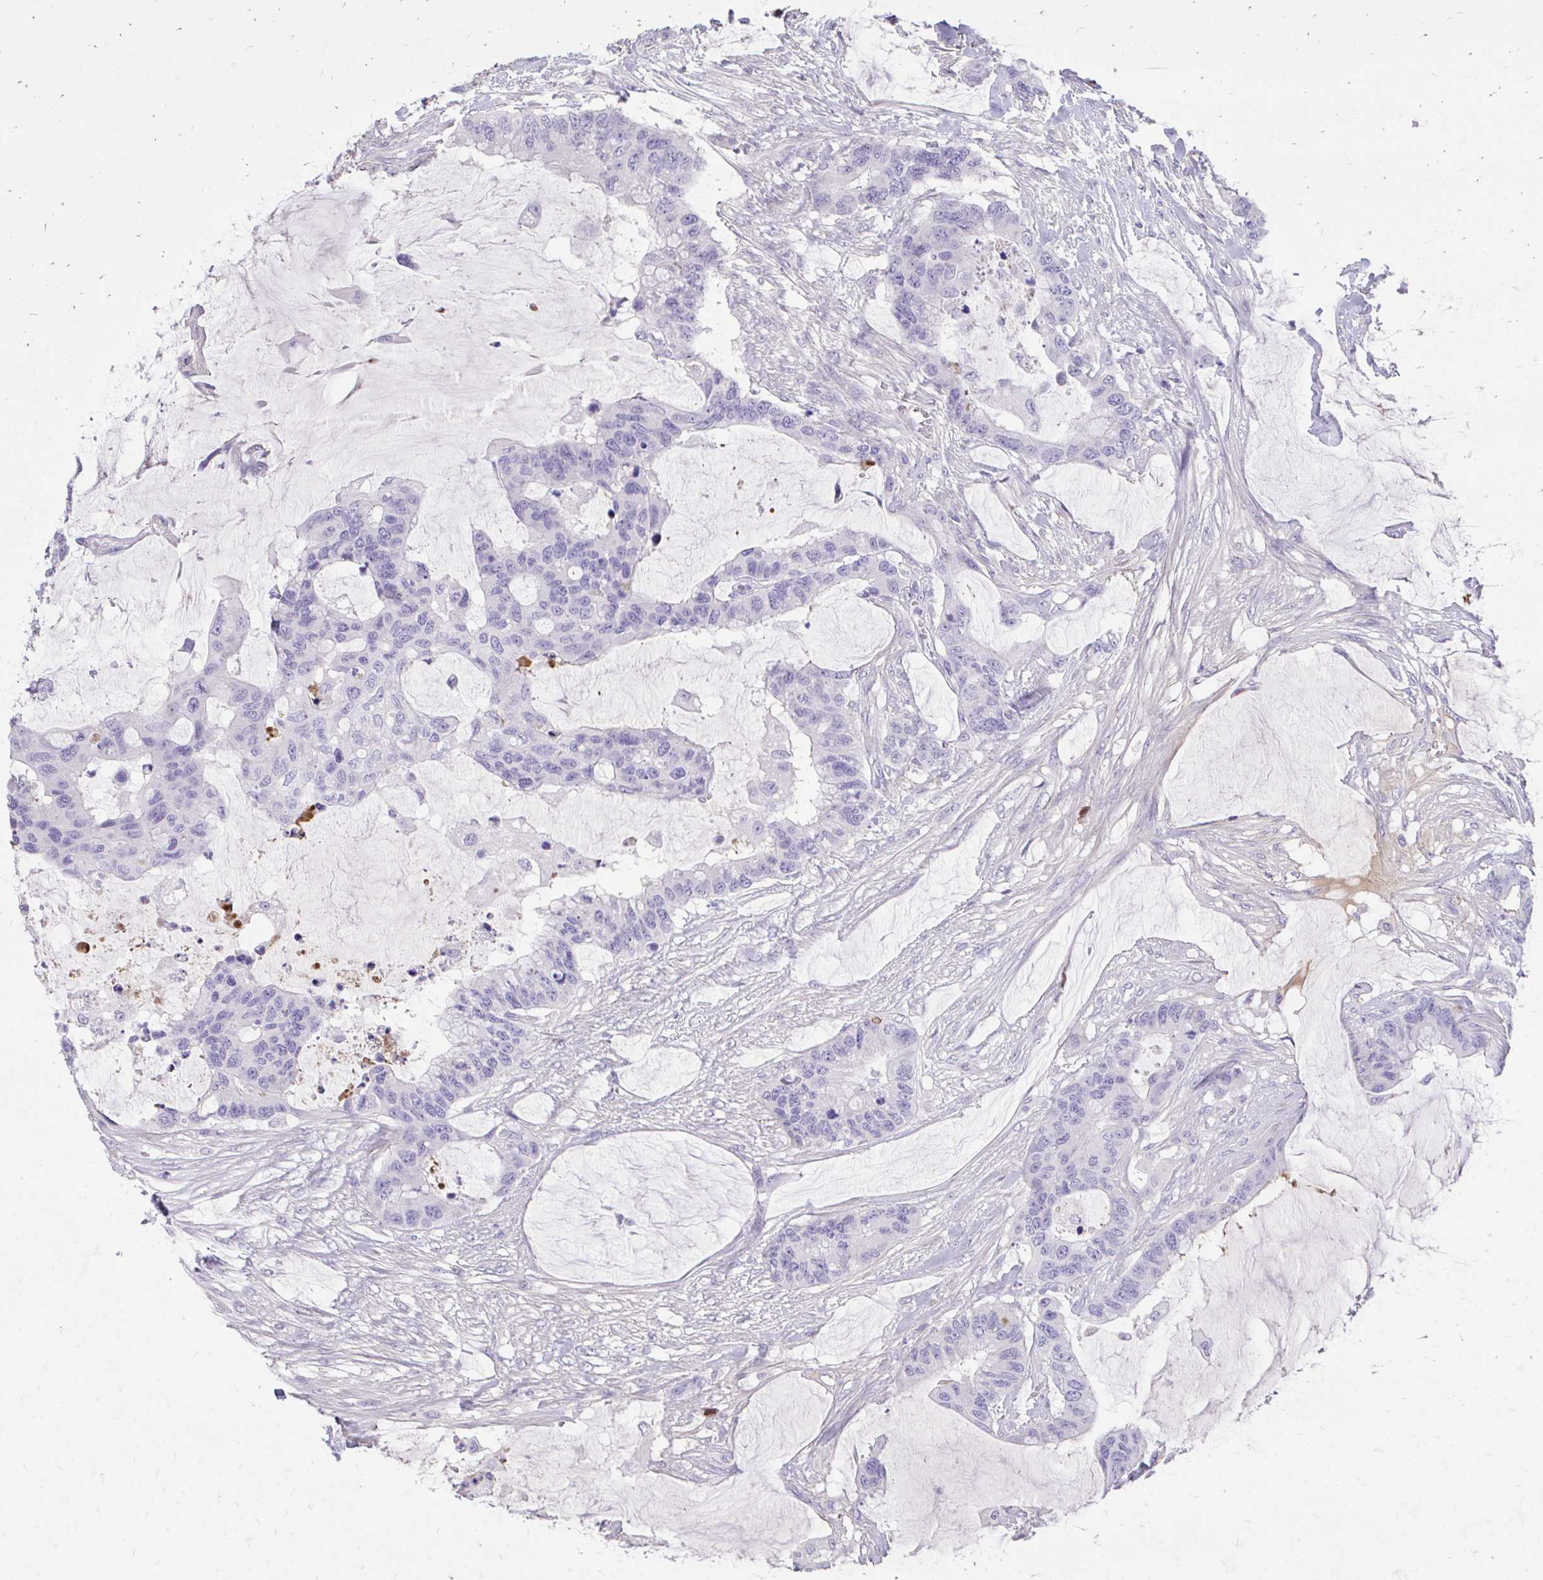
{"staining": {"intensity": "negative", "quantity": "none", "location": "none"}, "tissue": "colorectal cancer", "cell_type": "Tumor cells", "image_type": "cancer", "snomed": [{"axis": "morphology", "description": "Adenocarcinoma, NOS"}, {"axis": "topography", "description": "Rectum"}], "caption": "Immunohistochemistry (IHC) image of neoplastic tissue: human adenocarcinoma (colorectal) stained with DAB shows no significant protein positivity in tumor cells. (DAB IHC, high magnification).", "gene": "CFH", "patient": {"sex": "female", "age": 59}}